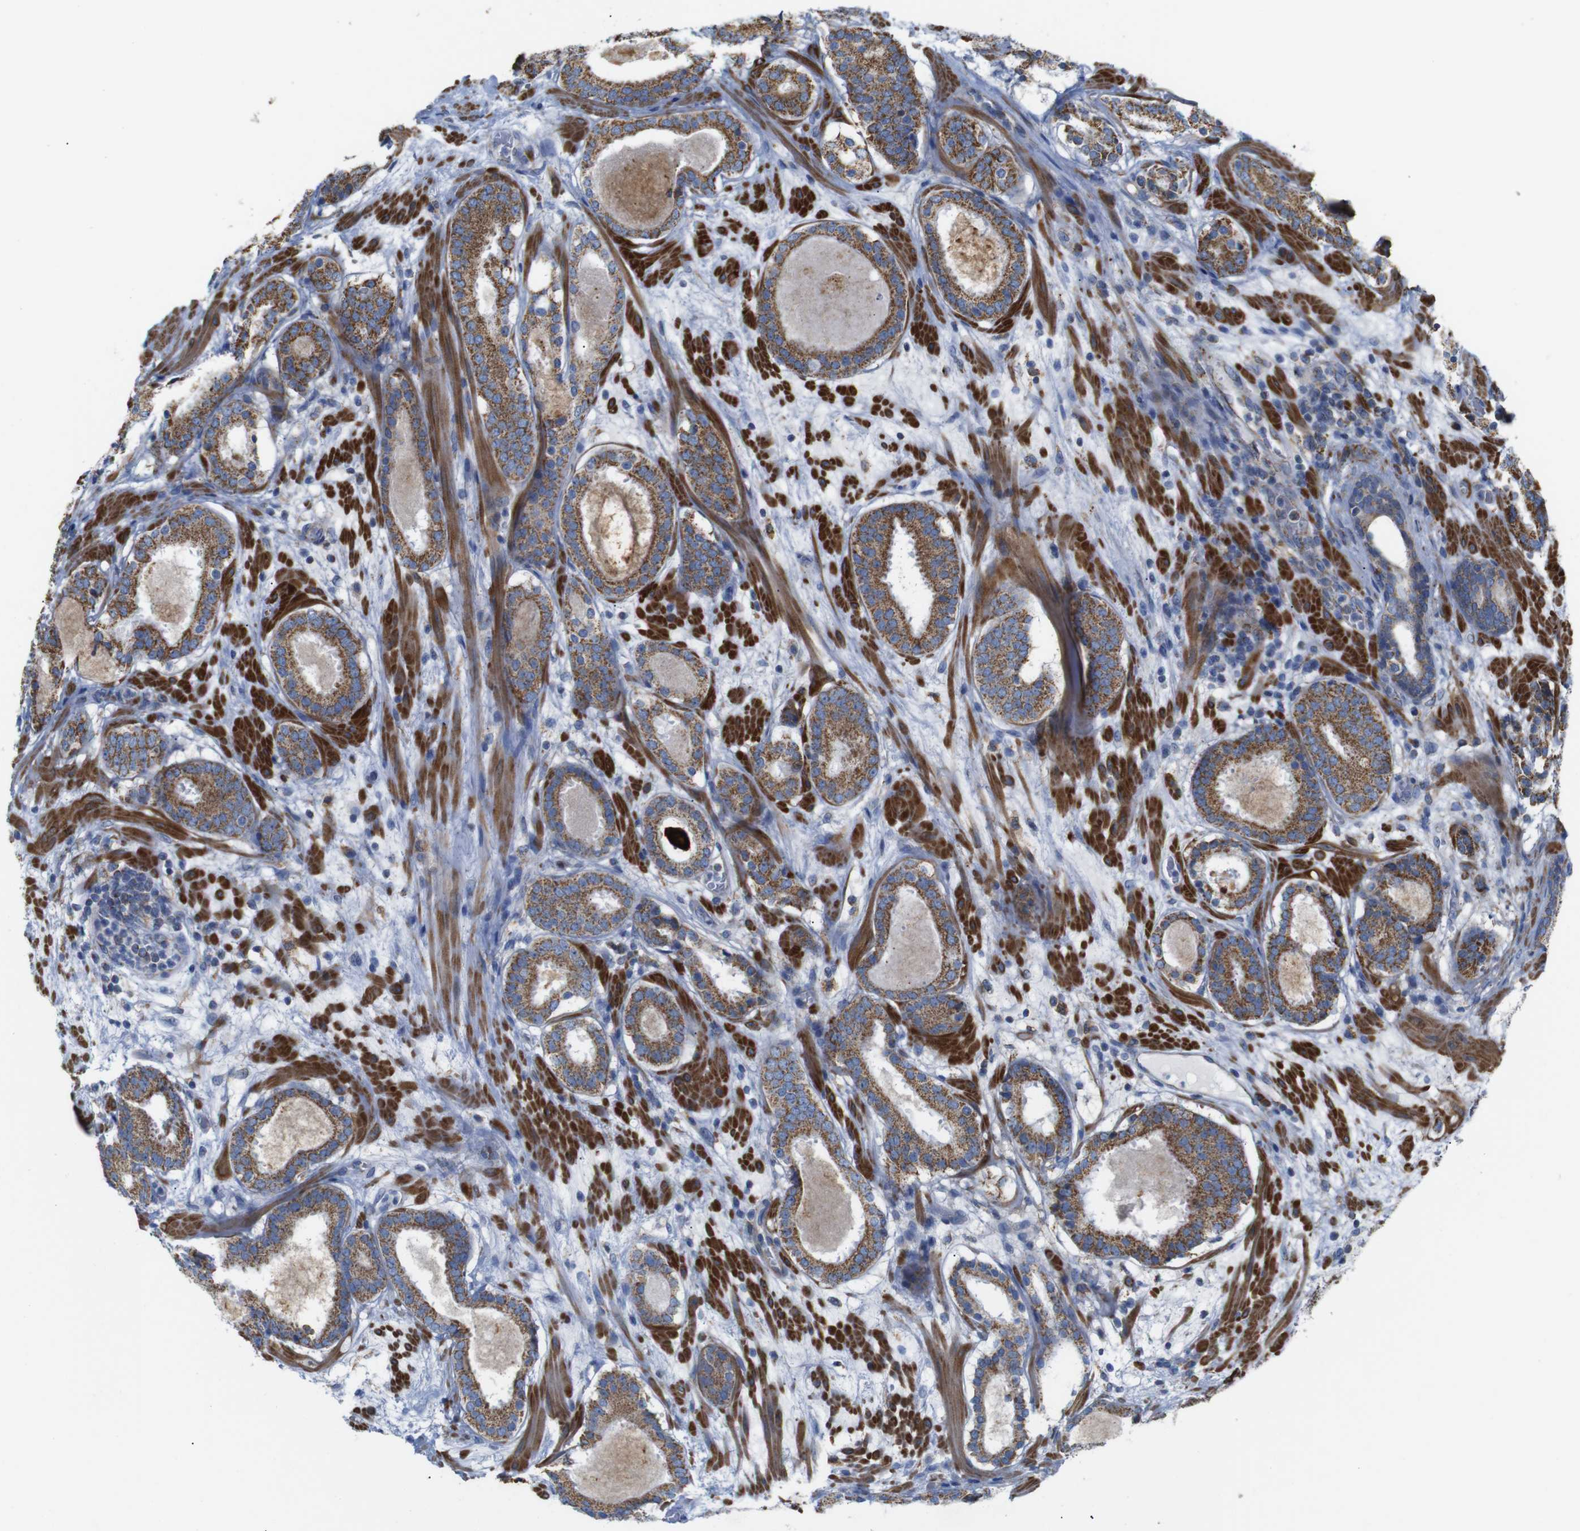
{"staining": {"intensity": "strong", "quantity": ">75%", "location": "cytoplasmic/membranous"}, "tissue": "prostate cancer", "cell_type": "Tumor cells", "image_type": "cancer", "snomed": [{"axis": "morphology", "description": "Adenocarcinoma, Low grade"}, {"axis": "topography", "description": "Prostate"}], "caption": "Immunohistochemistry (IHC) staining of prostate low-grade adenocarcinoma, which shows high levels of strong cytoplasmic/membranous expression in approximately >75% of tumor cells indicating strong cytoplasmic/membranous protein positivity. The staining was performed using DAB (3,3'-diaminobenzidine) (brown) for protein detection and nuclei were counterstained in hematoxylin (blue).", "gene": "FAM171B", "patient": {"sex": "male", "age": 69}}